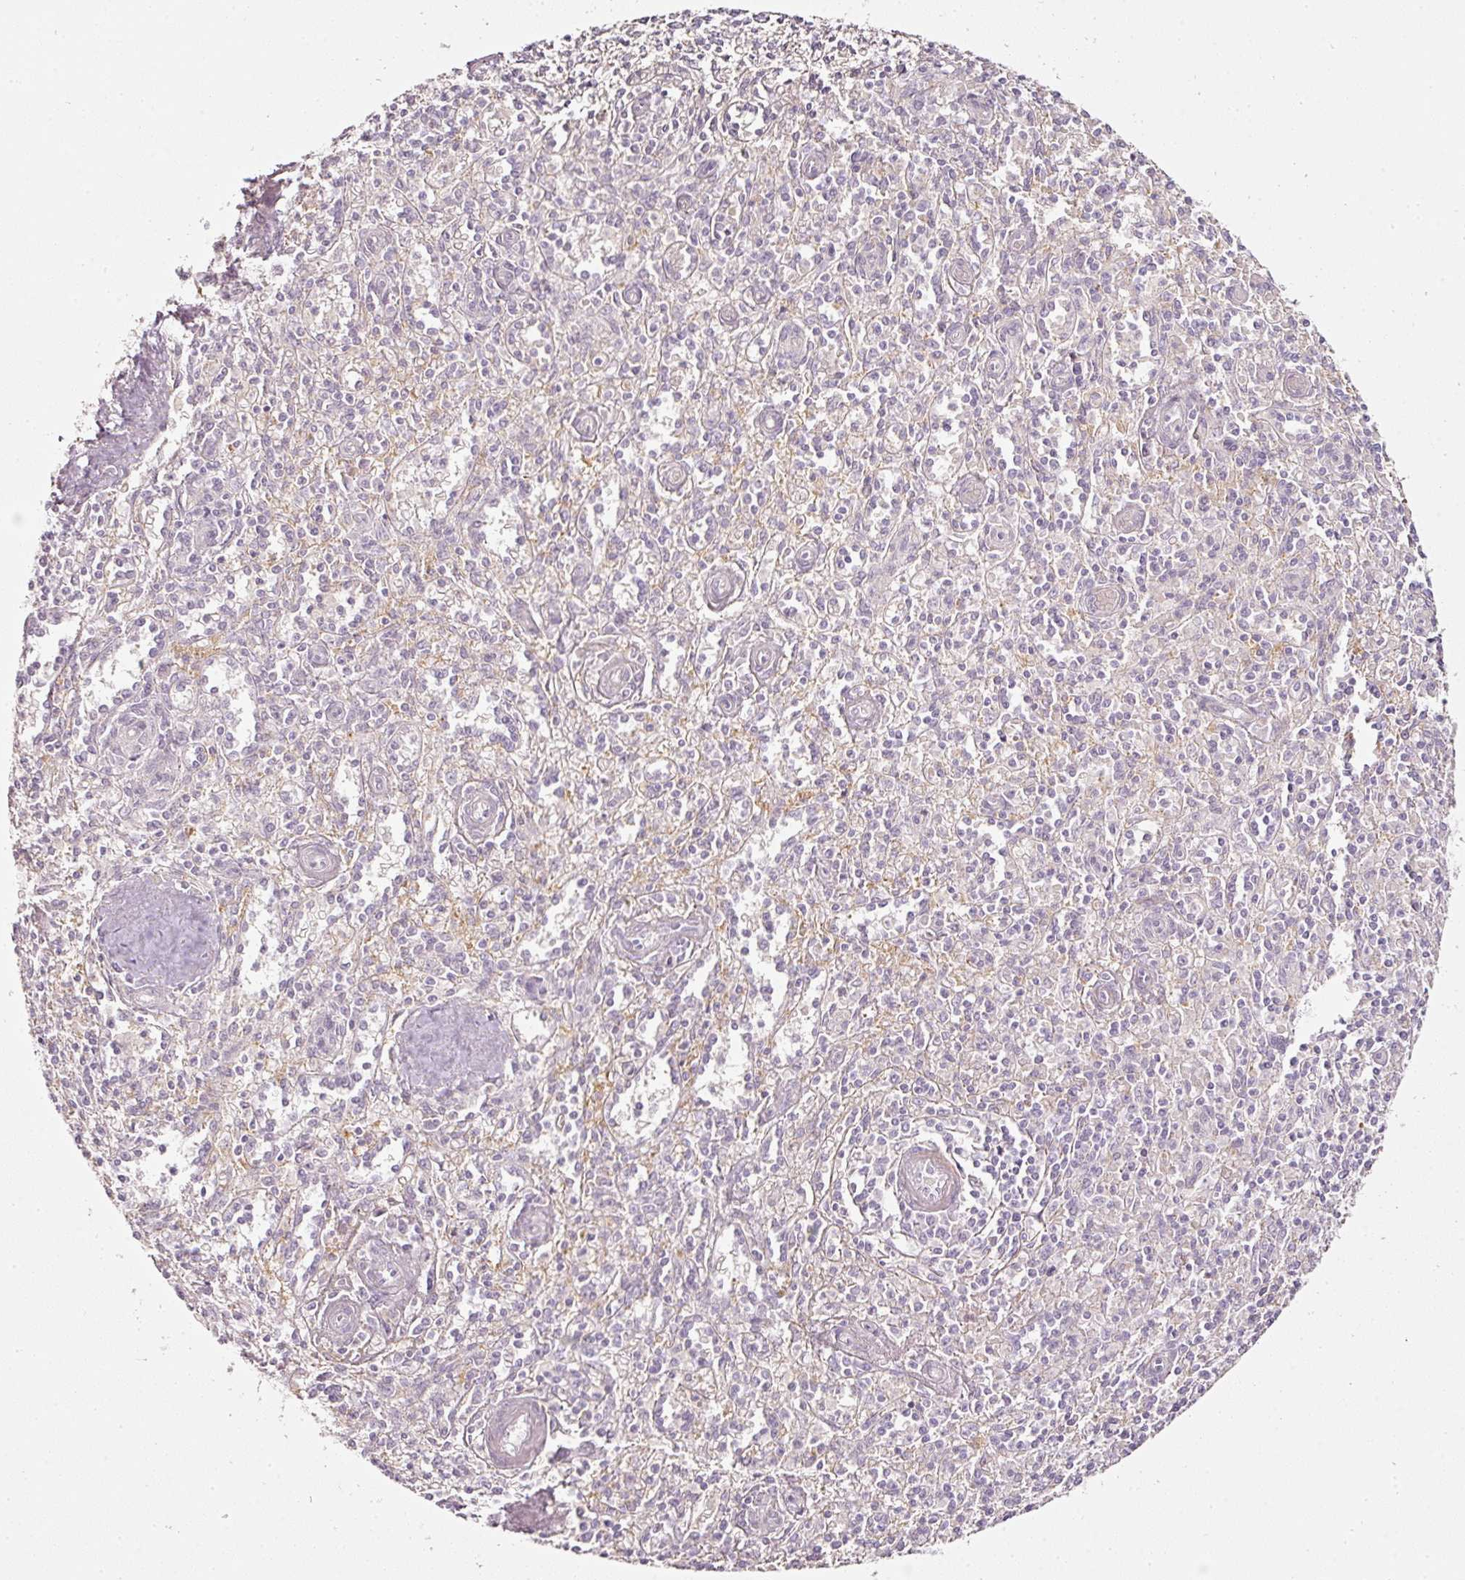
{"staining": {"intensity": "negative", "quantity": "none", "location": "none"}, "tissue": "spleen", "cell_type": "Cells in red pulp", "image_type": "normal", "snomed": [{"axis": "morphology", "description": "Normal tissue, NOS"}, {"axis": "topography", "description": "Spleen"}], "caption": "This is a micrograph of immunohistochemistry (IHC) staining of unremarkable spleen, which shows no positivity in cells in red pulp.", "gene": "TOGARAM1", "patient": {"sex": "female", "age": 70}}